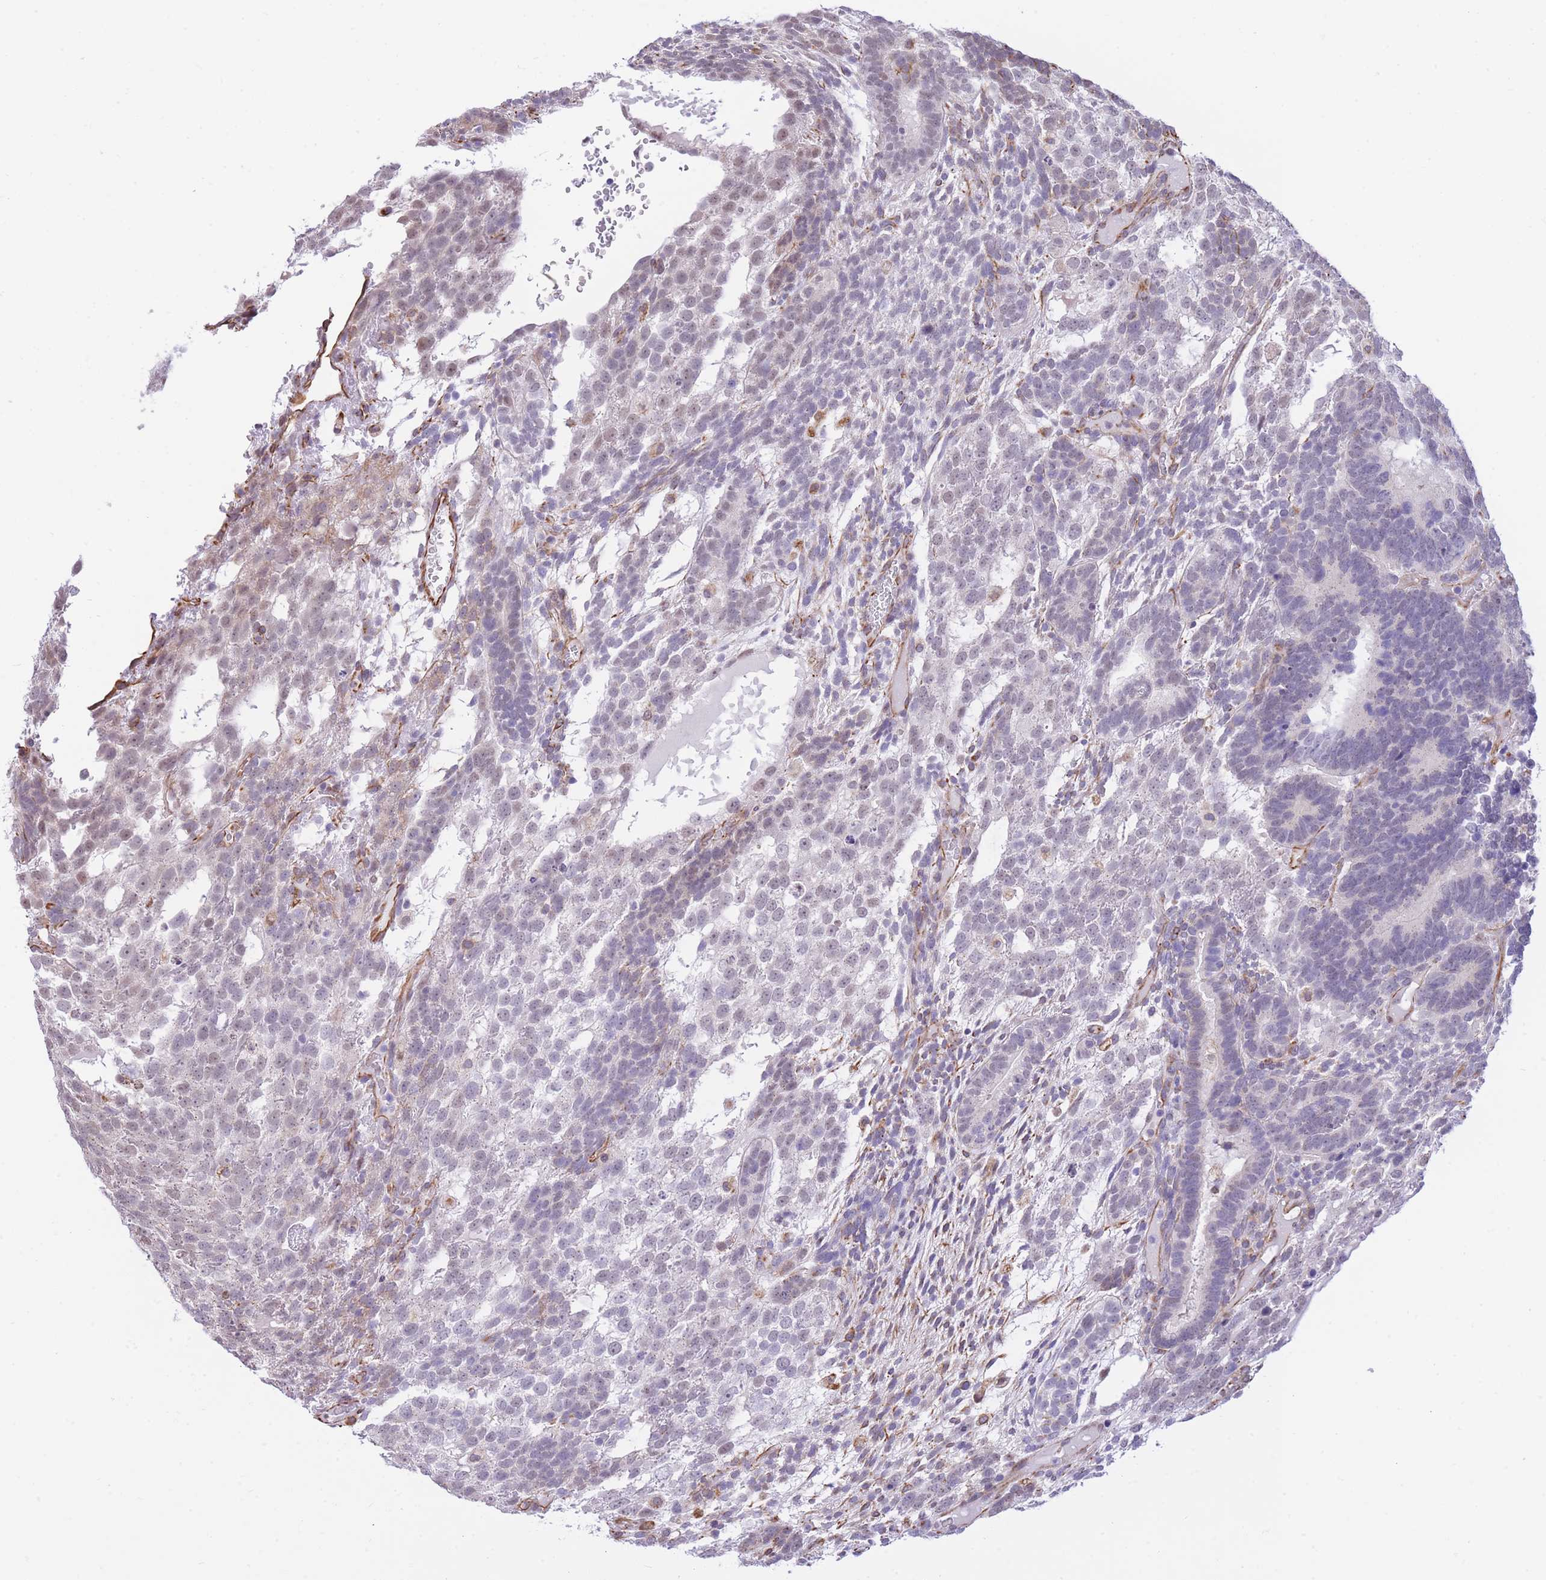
{"staining": {"intensity": "negative", "quantity": "none", "location": "none"}, "tissue": "testis cancer", "cell_type": "Tumor cells", "image_type": "cancer", "snomed": [{"axis": "morphology", "description": "Carcinoma, Embryonal, NOS"}, {"axis": "topography", "description": "Testis"}], "caption": "The image shows no staining of tumor cells in testis cancer.", "gene": "PSG8", "patient": {"sex": "male", "age": 23}}